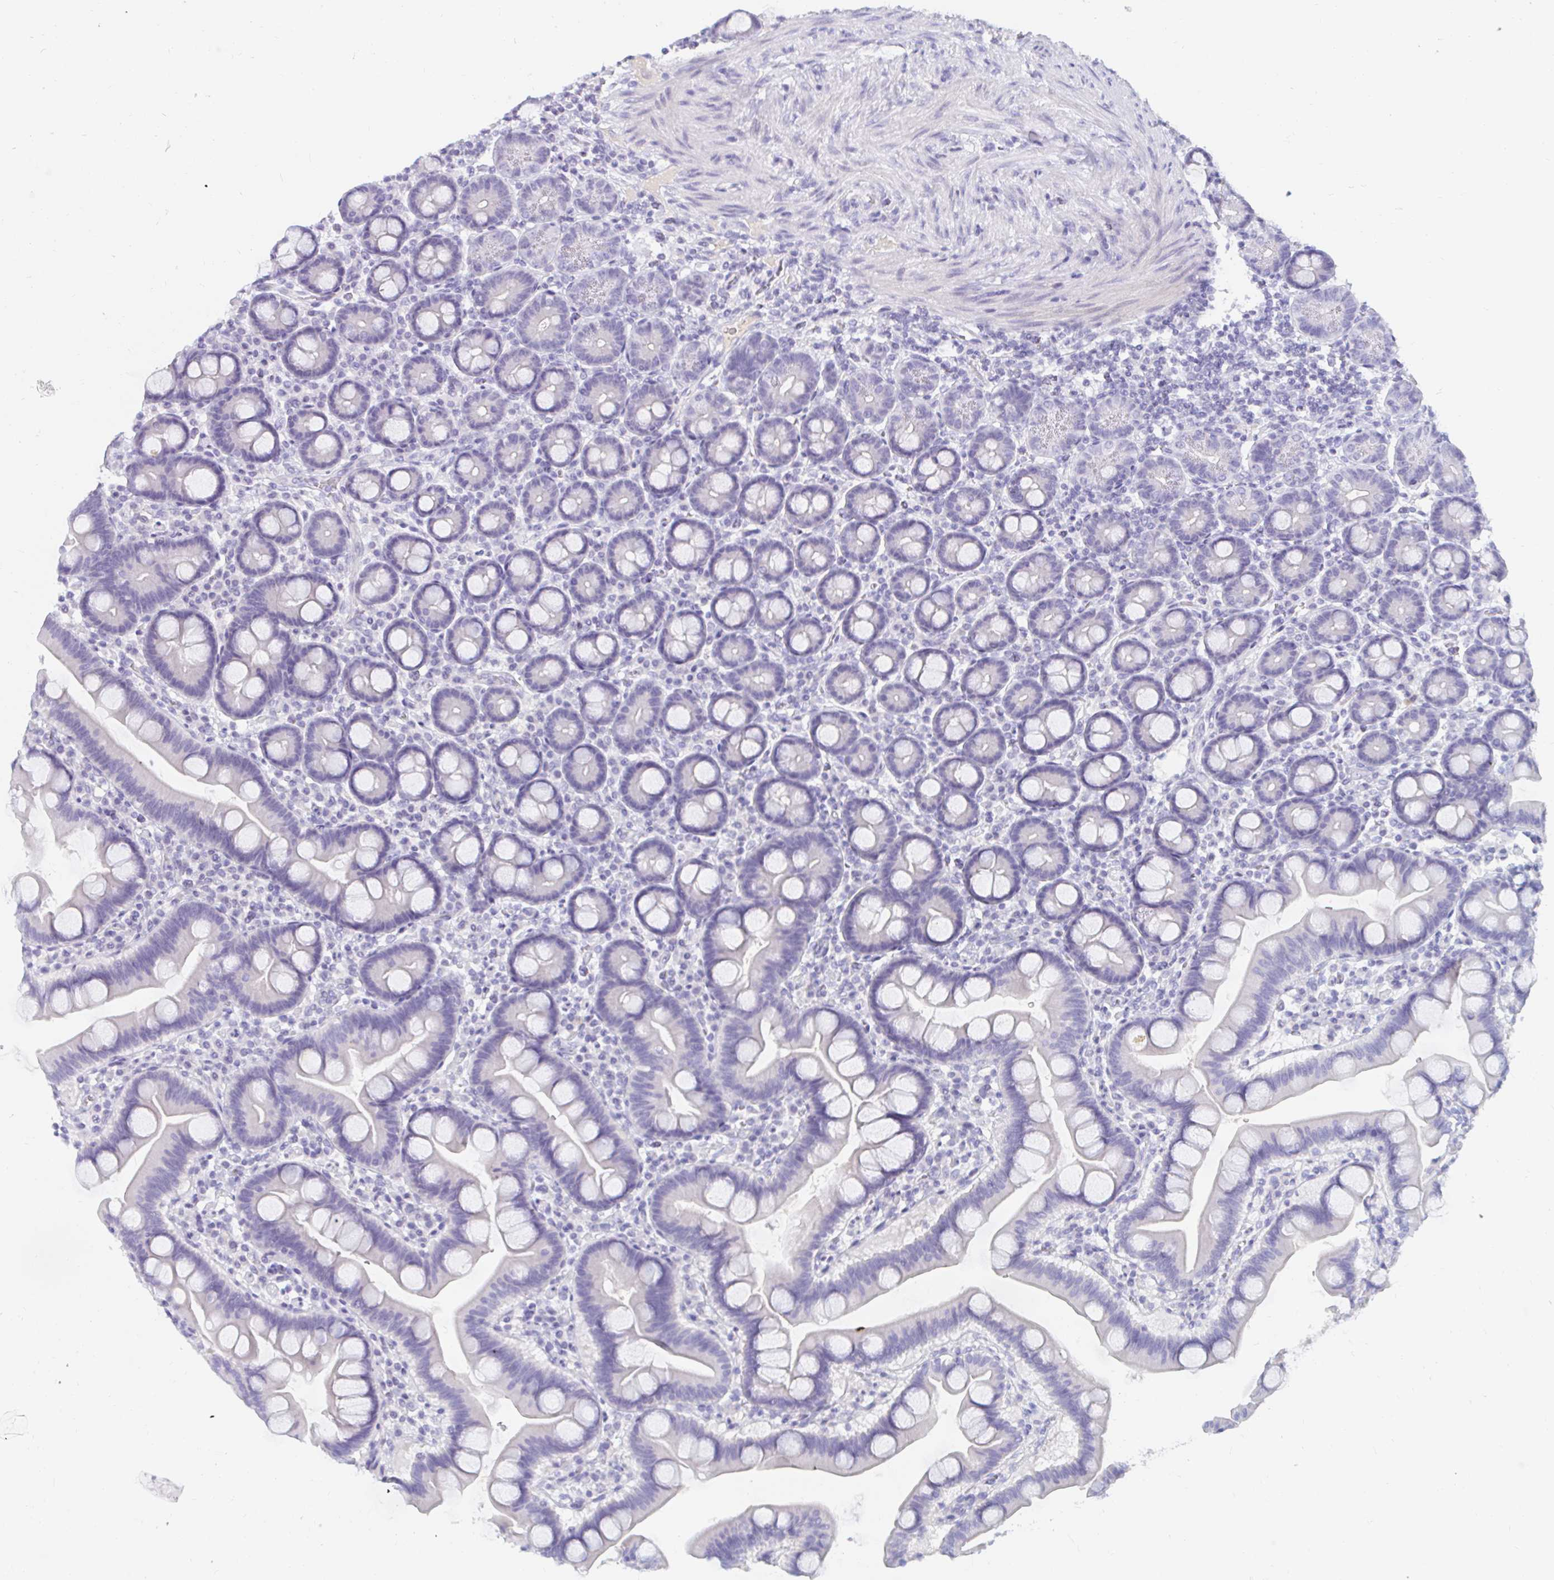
{"staining": {"intensity": "negative", "quantity": "none", "location": "none"}, "tissue": "duodenum", "cell_type": "Glandular cells", "image_type": "normal", "snomed": [{"axis": "morphology", "description": "Normal tissue, NOS"}, {"axis": "topography", "description": "Duodenum"}], "caption": "This micrograph is of benign duodenum stained with immunohistochemistry (IHC) to label a protein in brown with the nuclei are counter-stained blue. There is no staining in glandular cells. Nuclei are stained in blue.", "gene": "TEX44", "patient": {"sex": "male", "age": 59}}